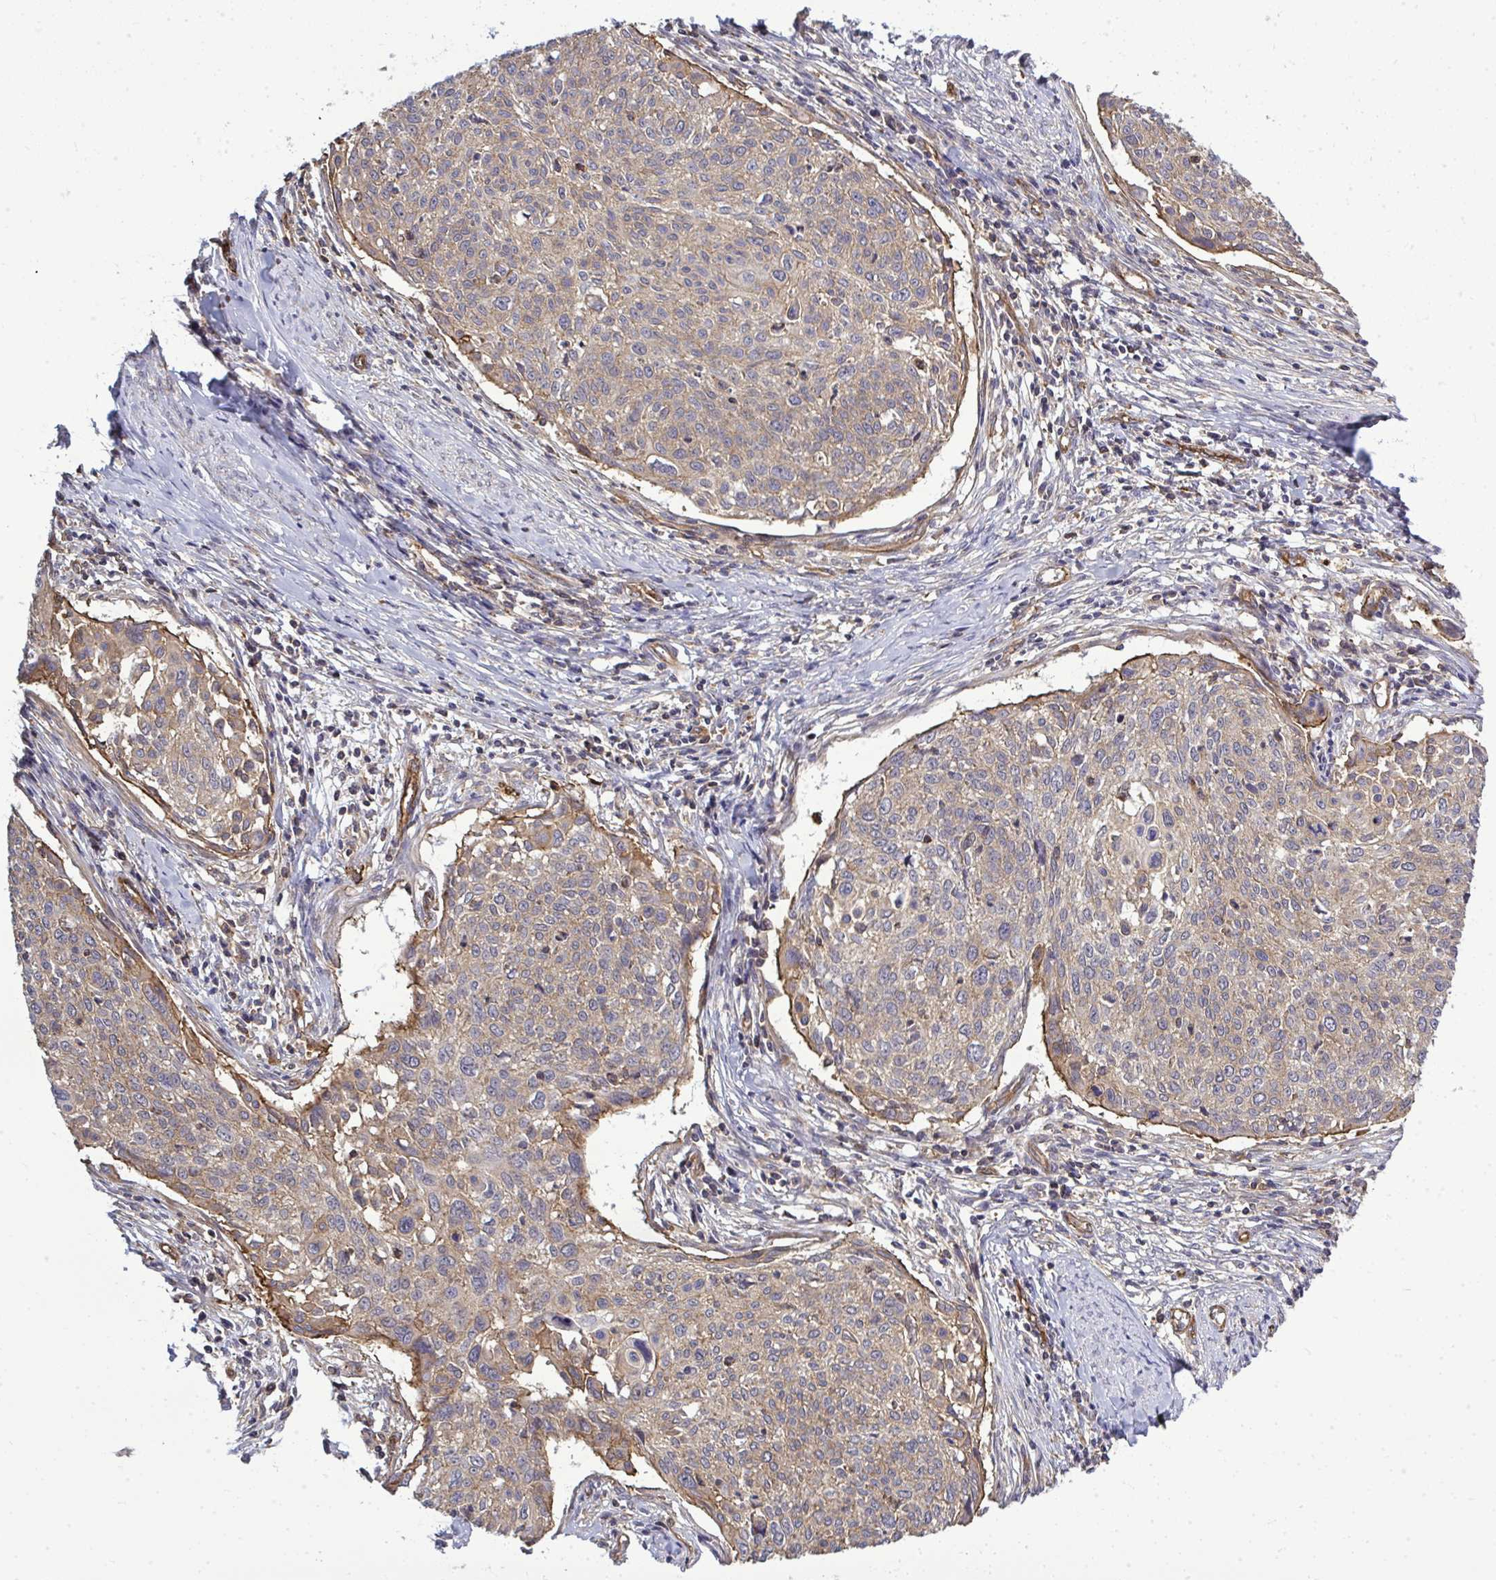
{"staining": {"intensity": "moderate", "quantity": ">75%", "location": "cytoplasmic/membranous"}, "tissue": "cervical cancer", "cell_type": "Tumor cells", "image_type": "cancer", "snomed": [{"axis": "morphology", "description": "Squamous cell carcinoma, NOS"}, {"axis": "topography", "description": "Cervix"}], "caption": "Protein analysis of cervical squamous cell carcinoma tissue reveals moderate cytoplasmic/membranous expression in approximately >75% of tumor cells.", "gene": "FUT10", "patient": {"sex": "female", "age": 49}}